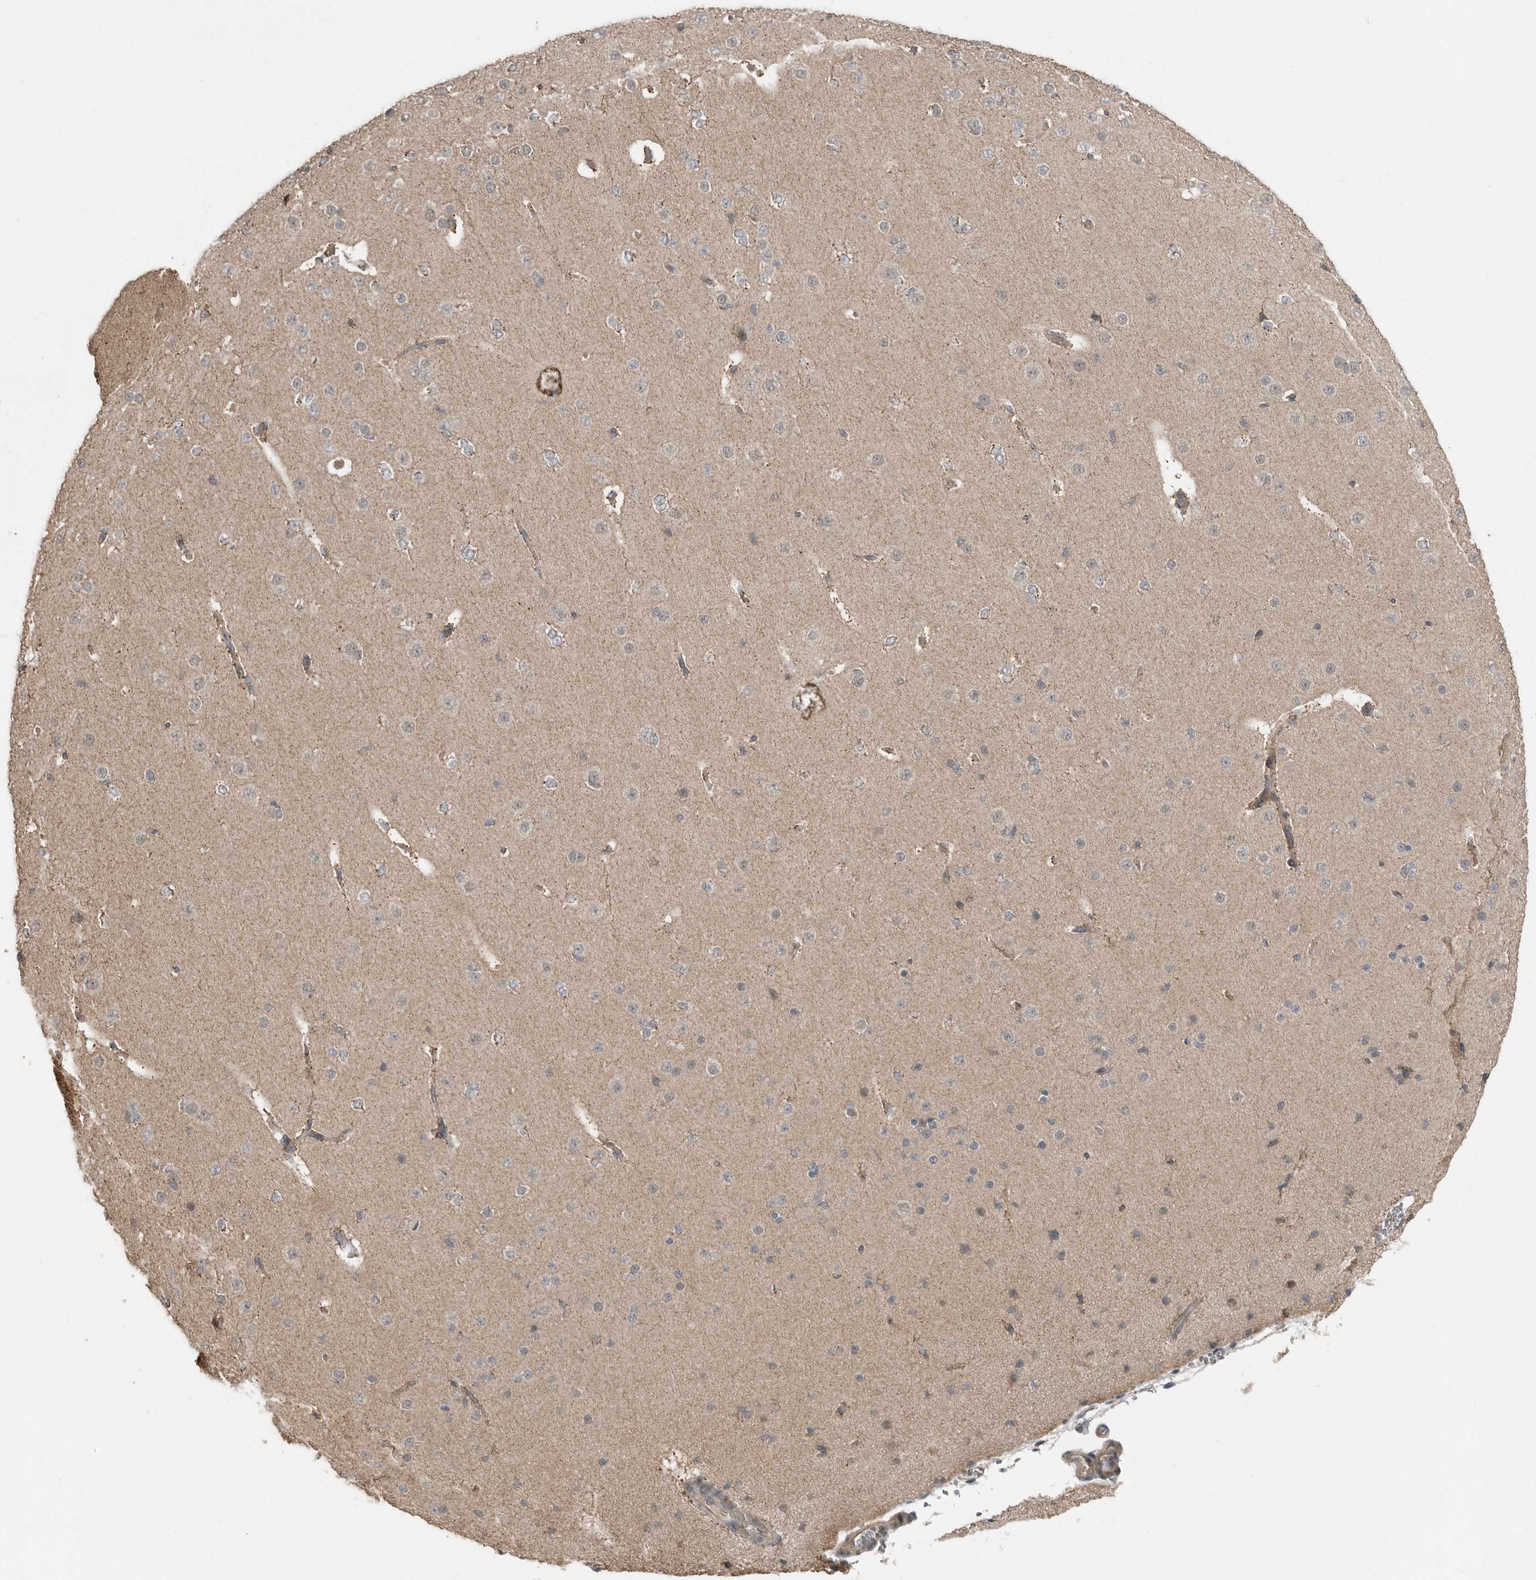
{"staining": {"intensity": "weak", "quantity": ">75%", "location": "cytoplasmic/membranous"}, "tissue": "cerebral cortex", "cell_type": "Endothelial cells", "image_type": "normal", "snomed": [{"axis": "morphology", "description": "Normal tissue, NOS"}, {"axis": "morphology", "description": "Developmental malformation"}, {"axis": "topography", "description": "Cerebral cortex"}], "caption": "About >75% of endothelial cells in benign cerebral cortex show weak cytoplasmic/membranous protein positivity as visualized by brown immunohistochemical staining.", "gene": "TEAD3", "patient": {"sex": "female", "age": 30}}